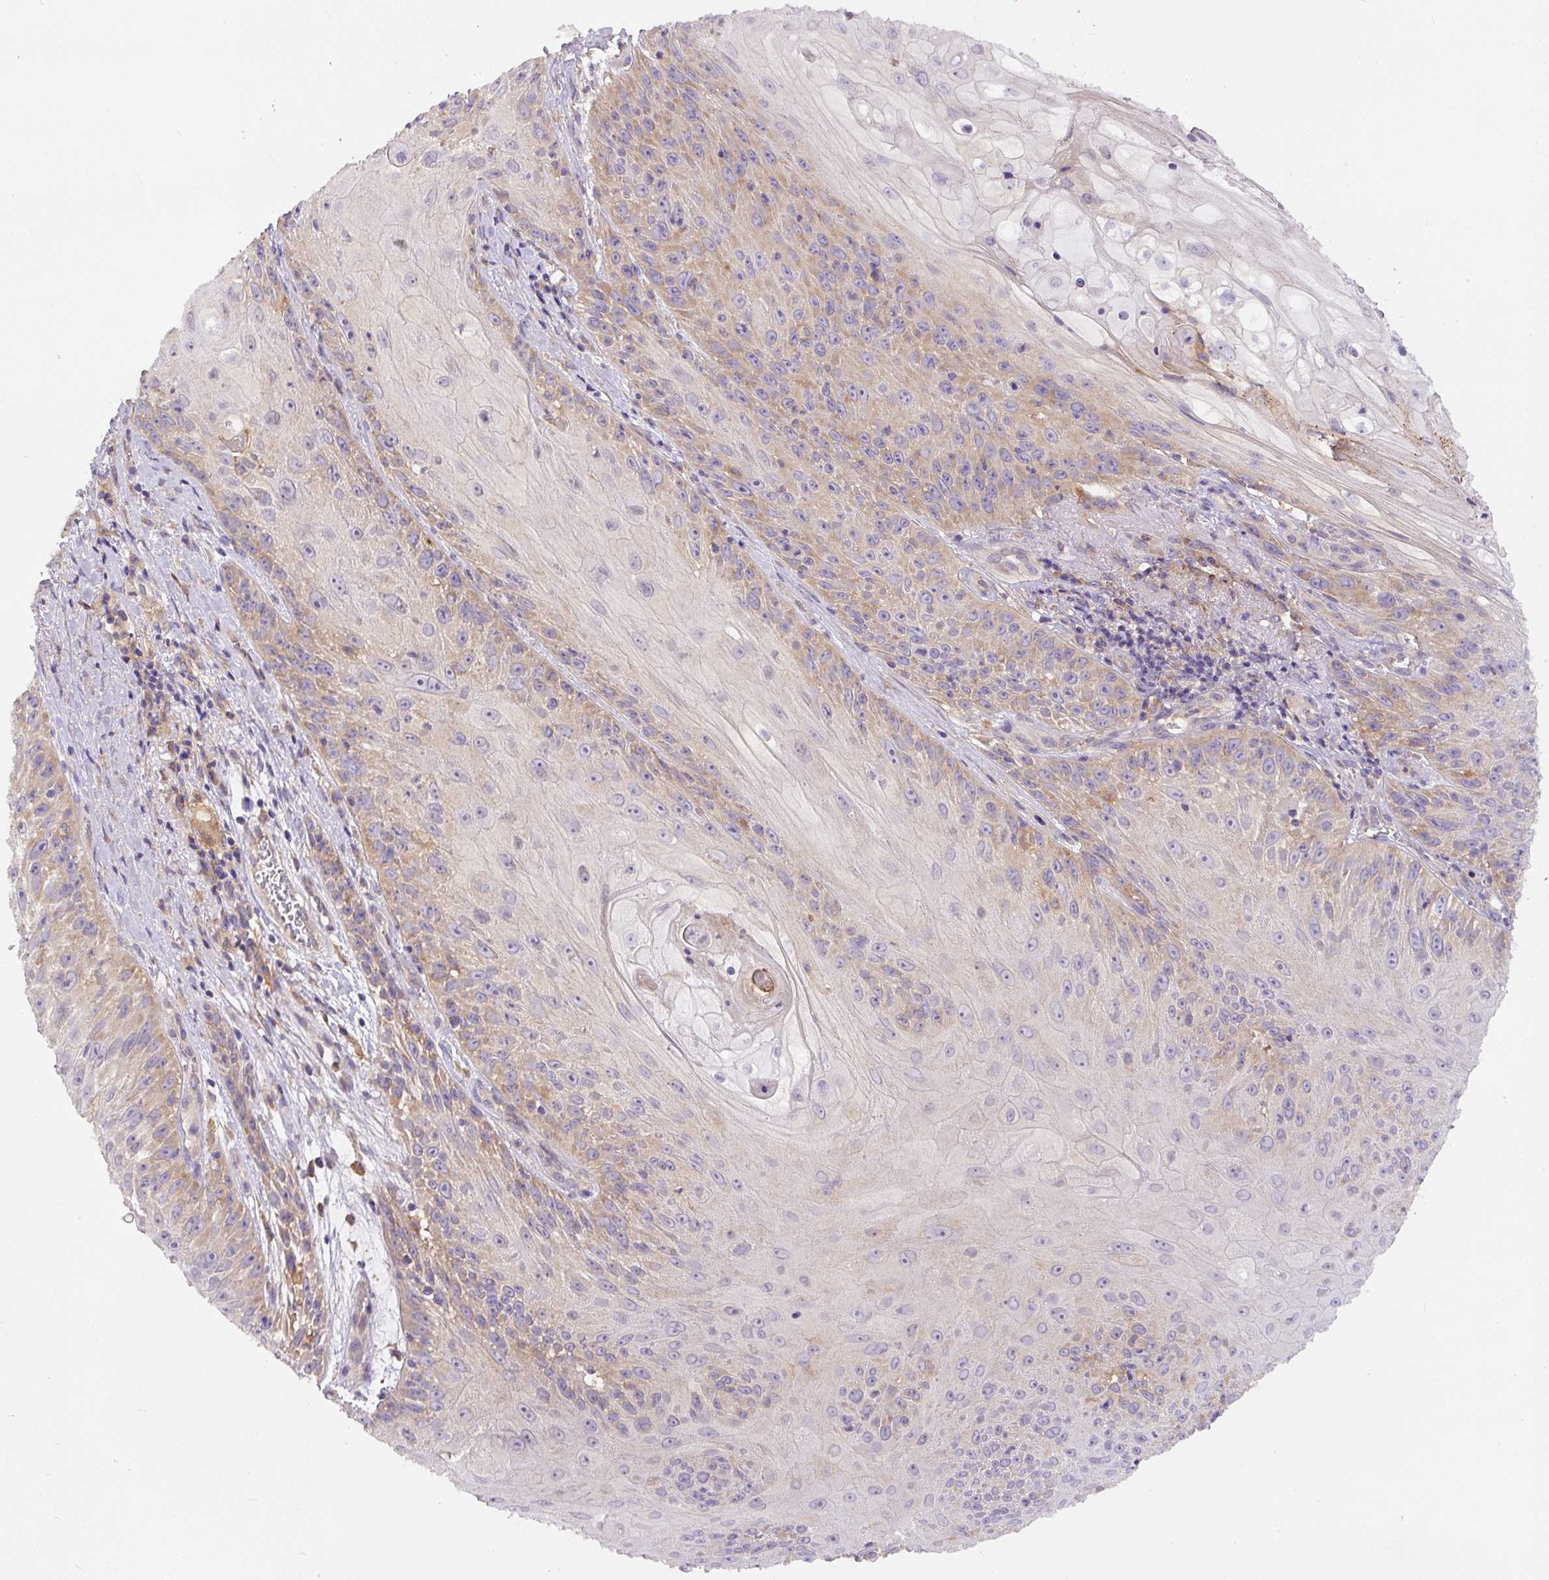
{"staining": {"intensity": "weak", "quantity": "<25%", "location": "cytoplasmic/membranous"}, "tissue": "skin cancer", "cell_type": "Tumor cells", "image_type": "cancer", "snomed": [{"axis": "morphology", "description": "Squamous cell carcinoma, NOS"}, {"axis": "topography", "description": "Skin"}, {"axis": "topography", "description": "Vulva"}], "caption": "Tumor cells show no significant protein staining in squamous cell carcinoma (skin).", "gene": "DAPK1", "patient": {"sex": "female", "age": 76}}